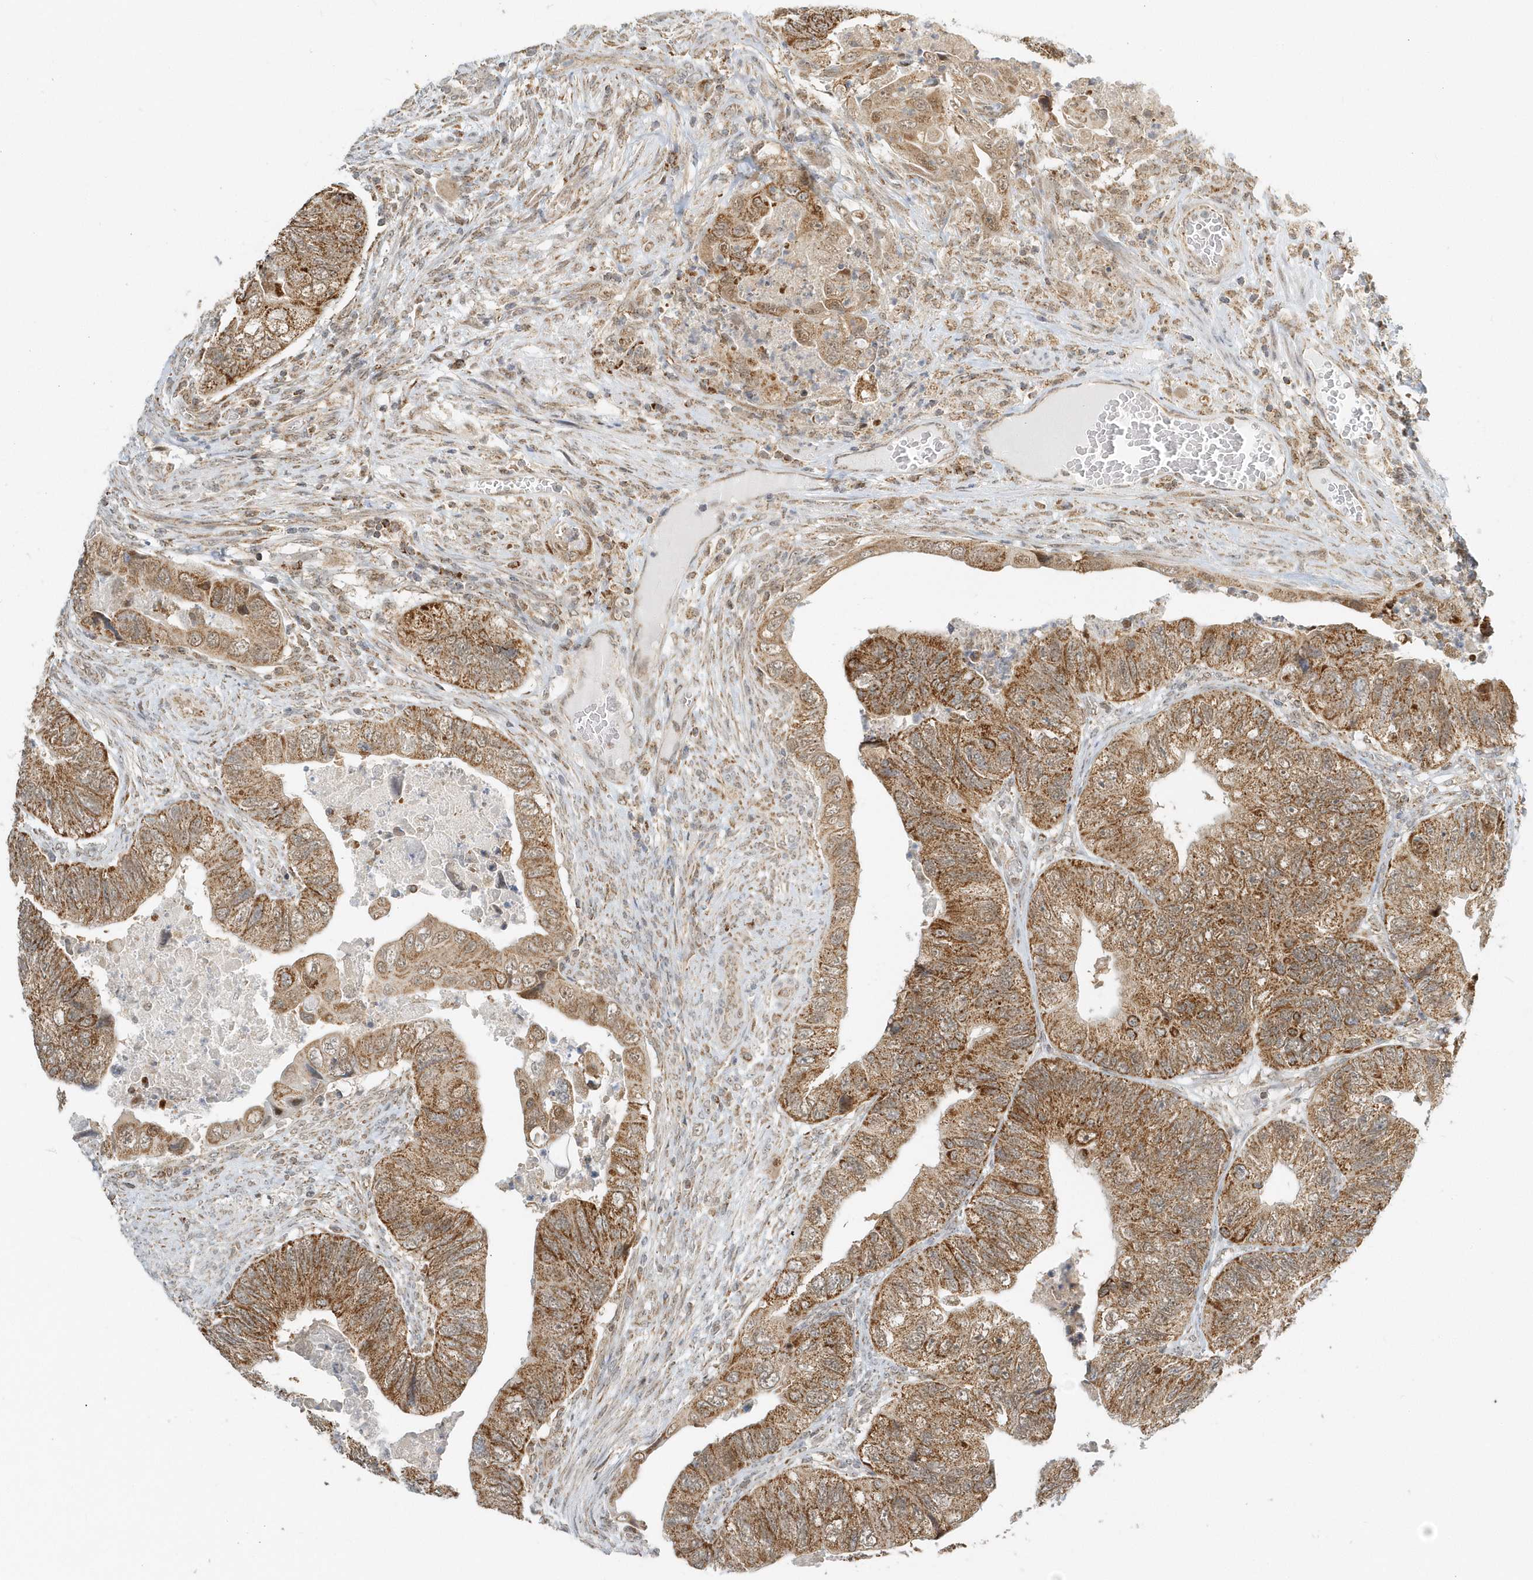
{"staining": {"intensity": "moderate", "quantity": ">75%", "location": "cytoplasmic/membranous"}, "tissue": "colorectal cancer", "cell_type": "Tumor cells", "image_type": "cancer", "snomed": [{"axis": "morphology", "description": "Adenocarcinoma, NOS"}, {"axis": "topography", "description": "Rectum"}], "caption": "Immunohistochemistry (IHC) (DAB) staining of colorectal cancer exhibits moderate cytoplasmic/membranous protein expression in approximately >75% of tumor cells.", "gene": "PSMD6", "patient": {"sex": "male", "age": 63}}